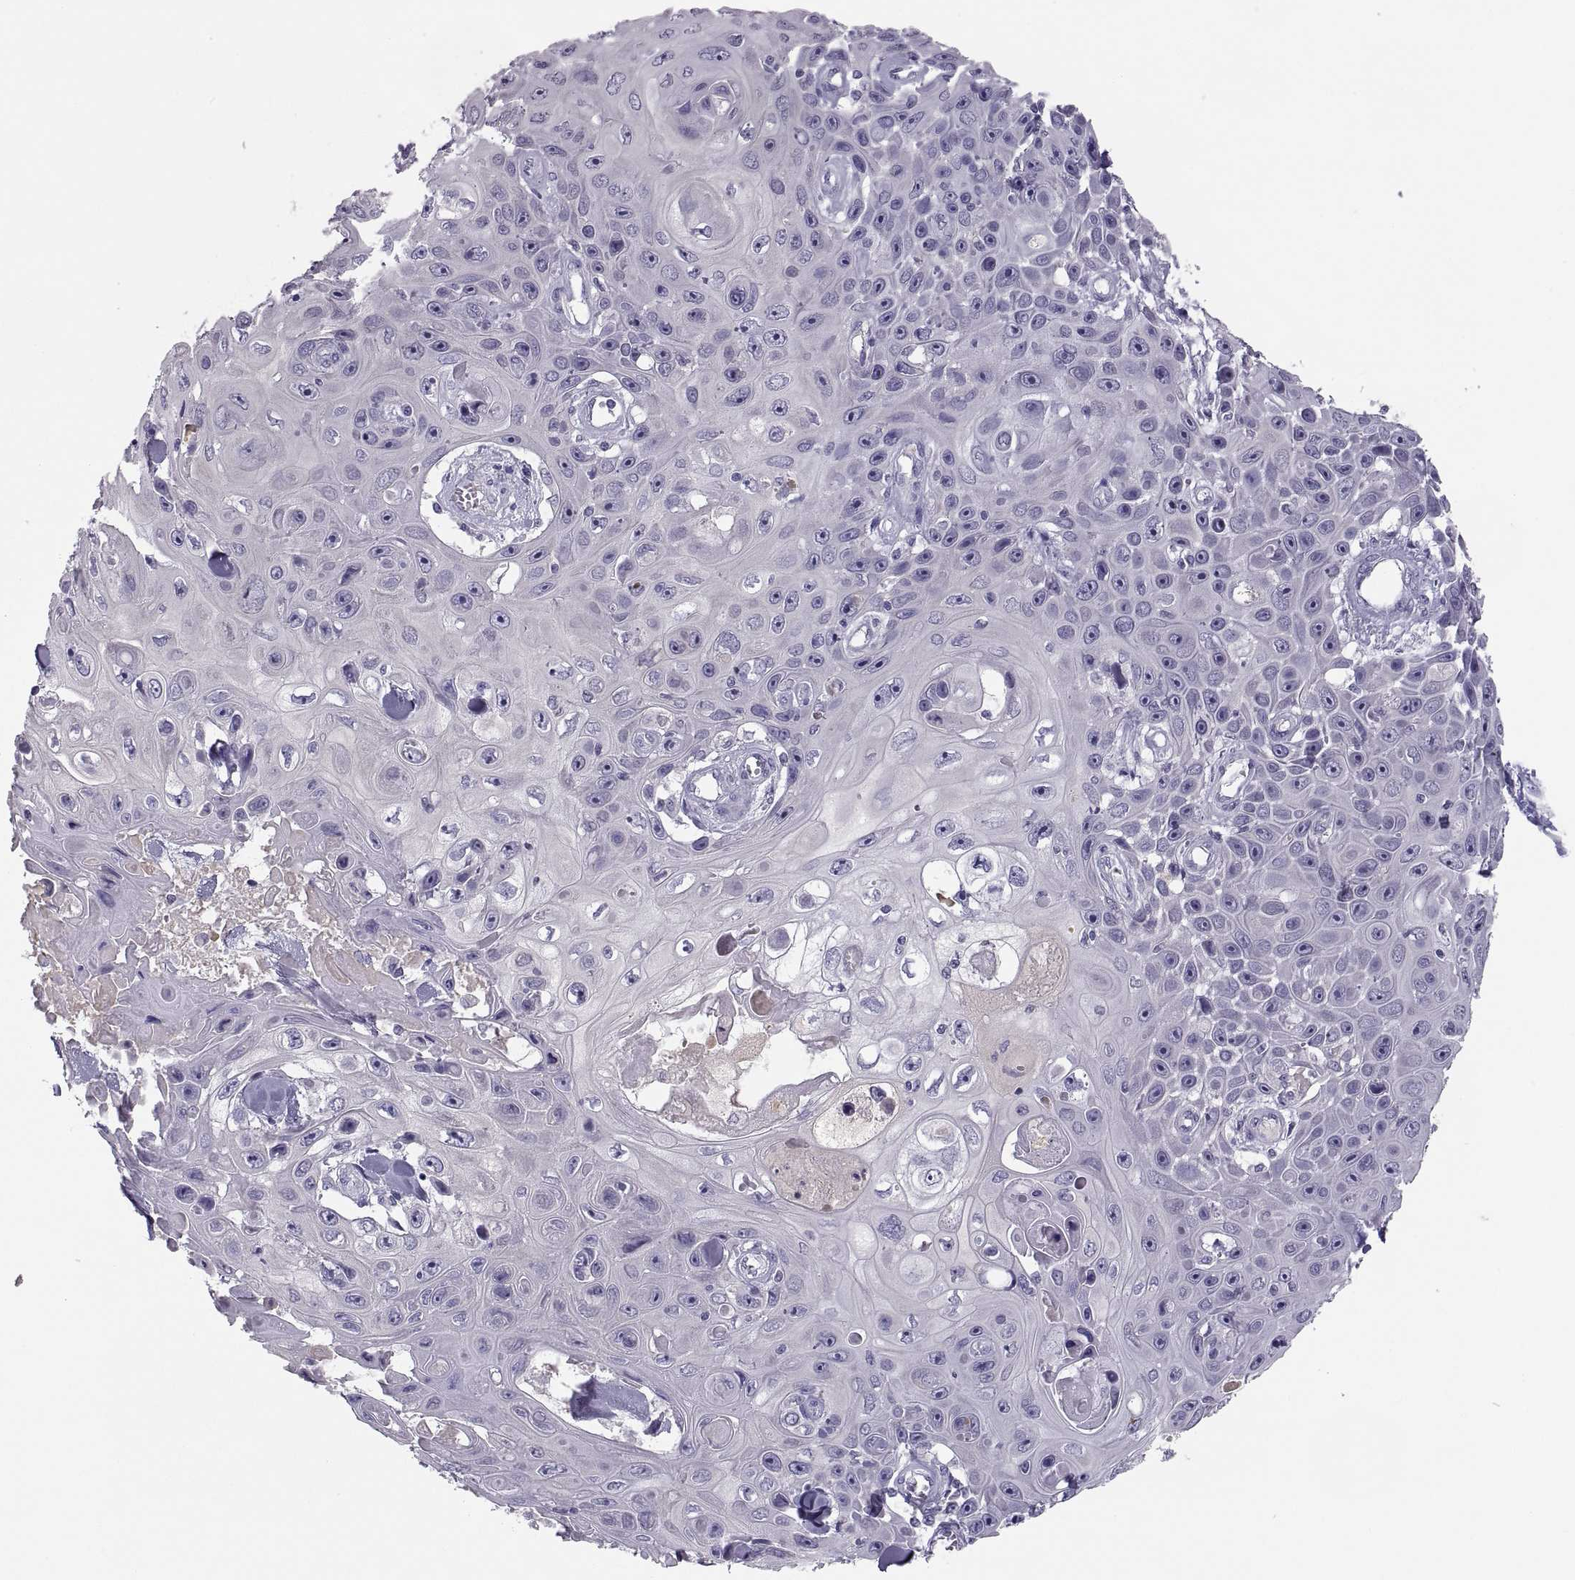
{"staining": {"intensity": "negative", "quantity": "none", "location": "none"}, "tissue": "skin cancer", "cell_type": "Tumor cells", "image_type": "cancer", "snomed": [{"axis": "morphology", "description": "Squamous cell carcinoma, NOS"}, {"axis": "topography", "description": "Skin"}], "caption": "The image reveals no significant expression in tumor cells of squamous cell carcinoma (skin). (Stains: DAB (3,3'-diaminobenzidine) immunohistochemistry with hematoxylin counter stain, Microscopy: brightfield microscopy at high magnification).", "gene": "MAGEB2", "patient": {"sex": "male", "age": 82}}